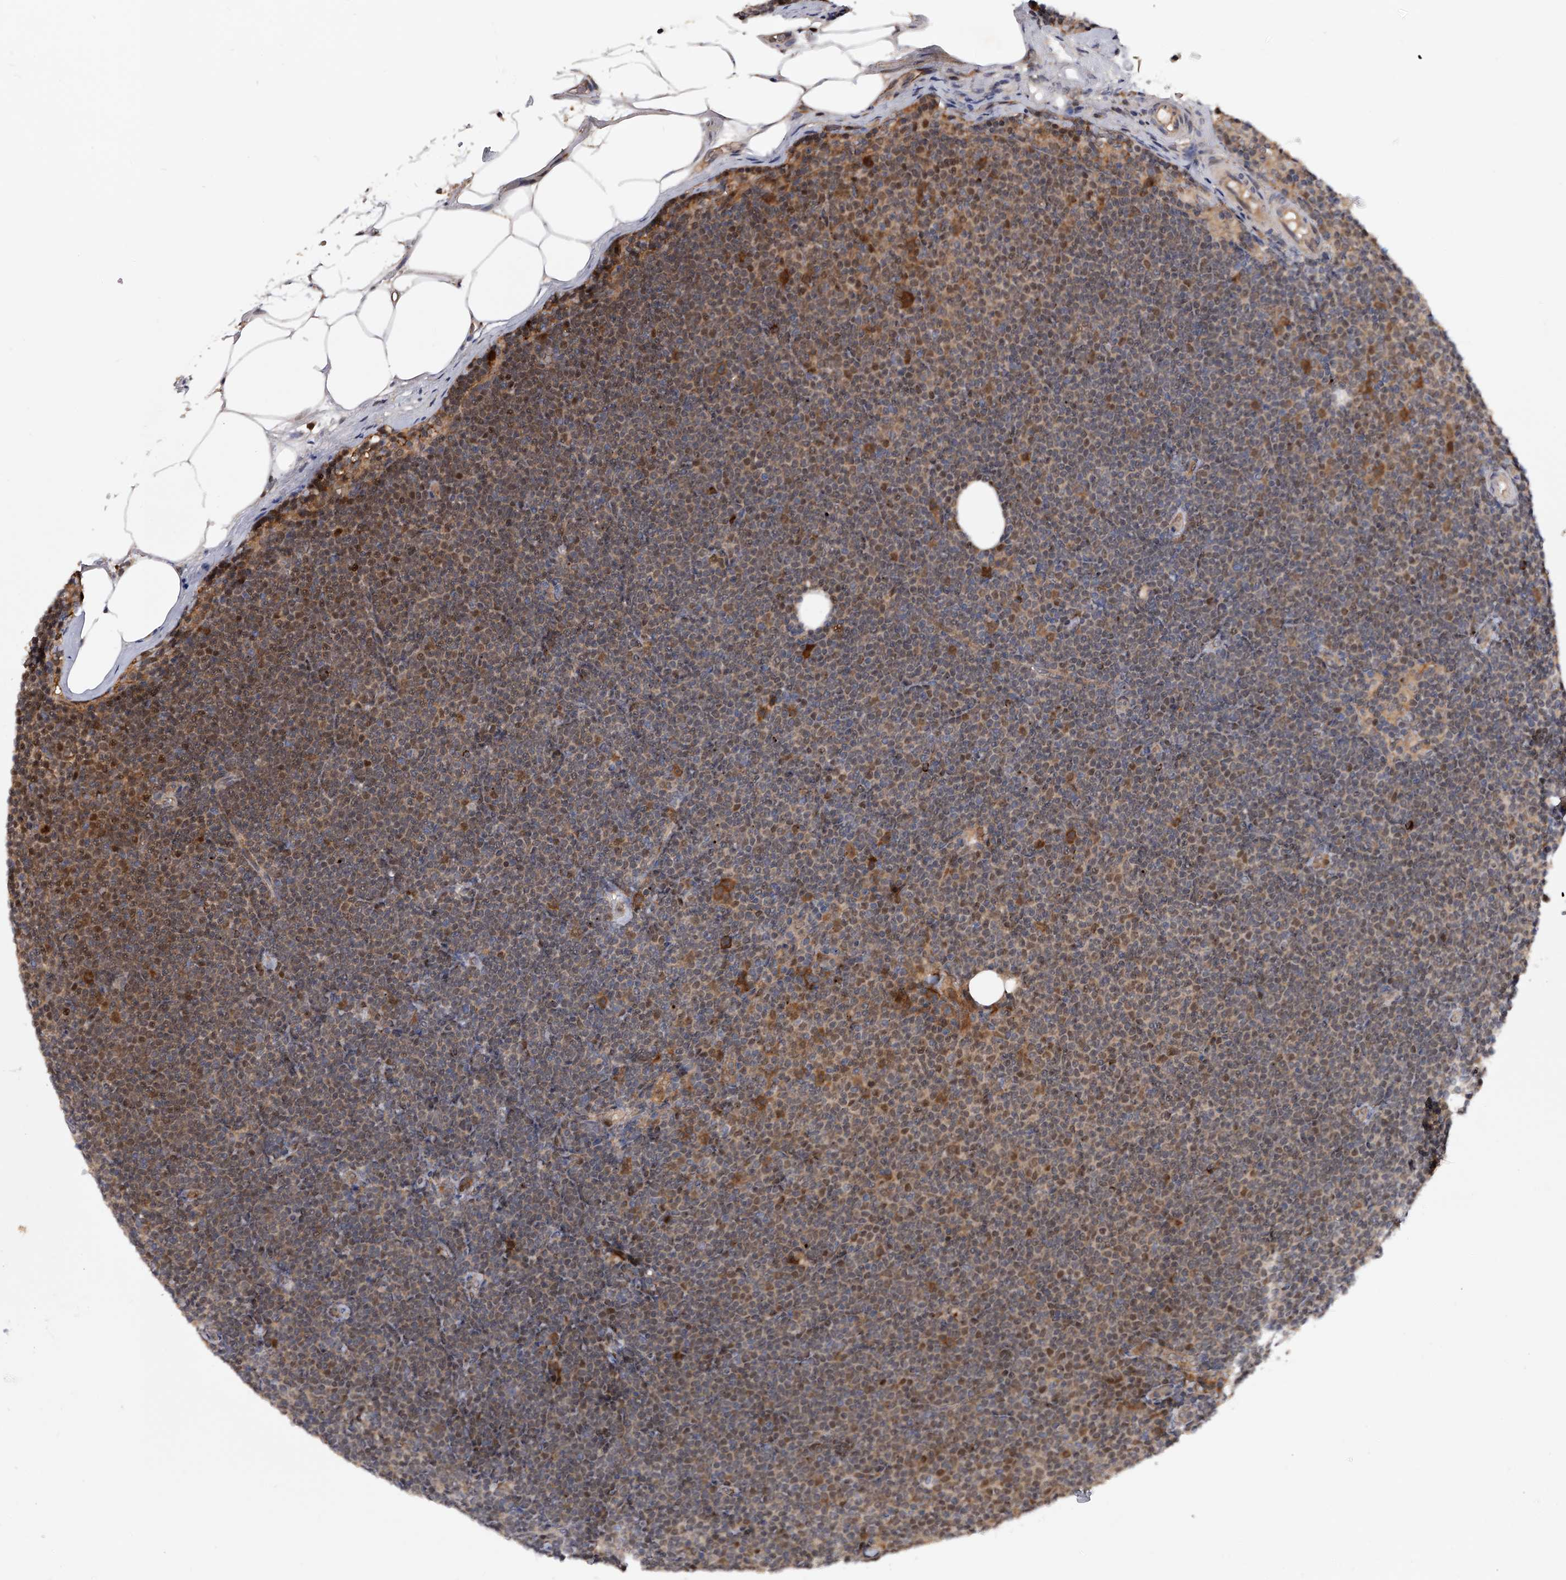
{"staining": {"intensity": "moderate", "quantity": "25%-75%", "location": "cytoplasmic/membranous,nuclear"}, "tissue": "lymphoma", "cell_type": "Tumor cells", "image_type": "cancer", "snomed": [{"axis": "morphology", "description": "Malignant lymphoma, non-Hodgkin's type, Low grade"}, {"axis": "topography", "description": "Lymph node"}], "caption": "Moderate cytoplasmic/membranous and nuclear positivity for a protein is appreciated in approximately 25%-75% of tumor cells of malignant lymphoma, non-Hodgkin's type (low-grade) using immunohistochemistry.", "gene": "RWDD2A", "patient": {"sex": "female", "age": 53}}